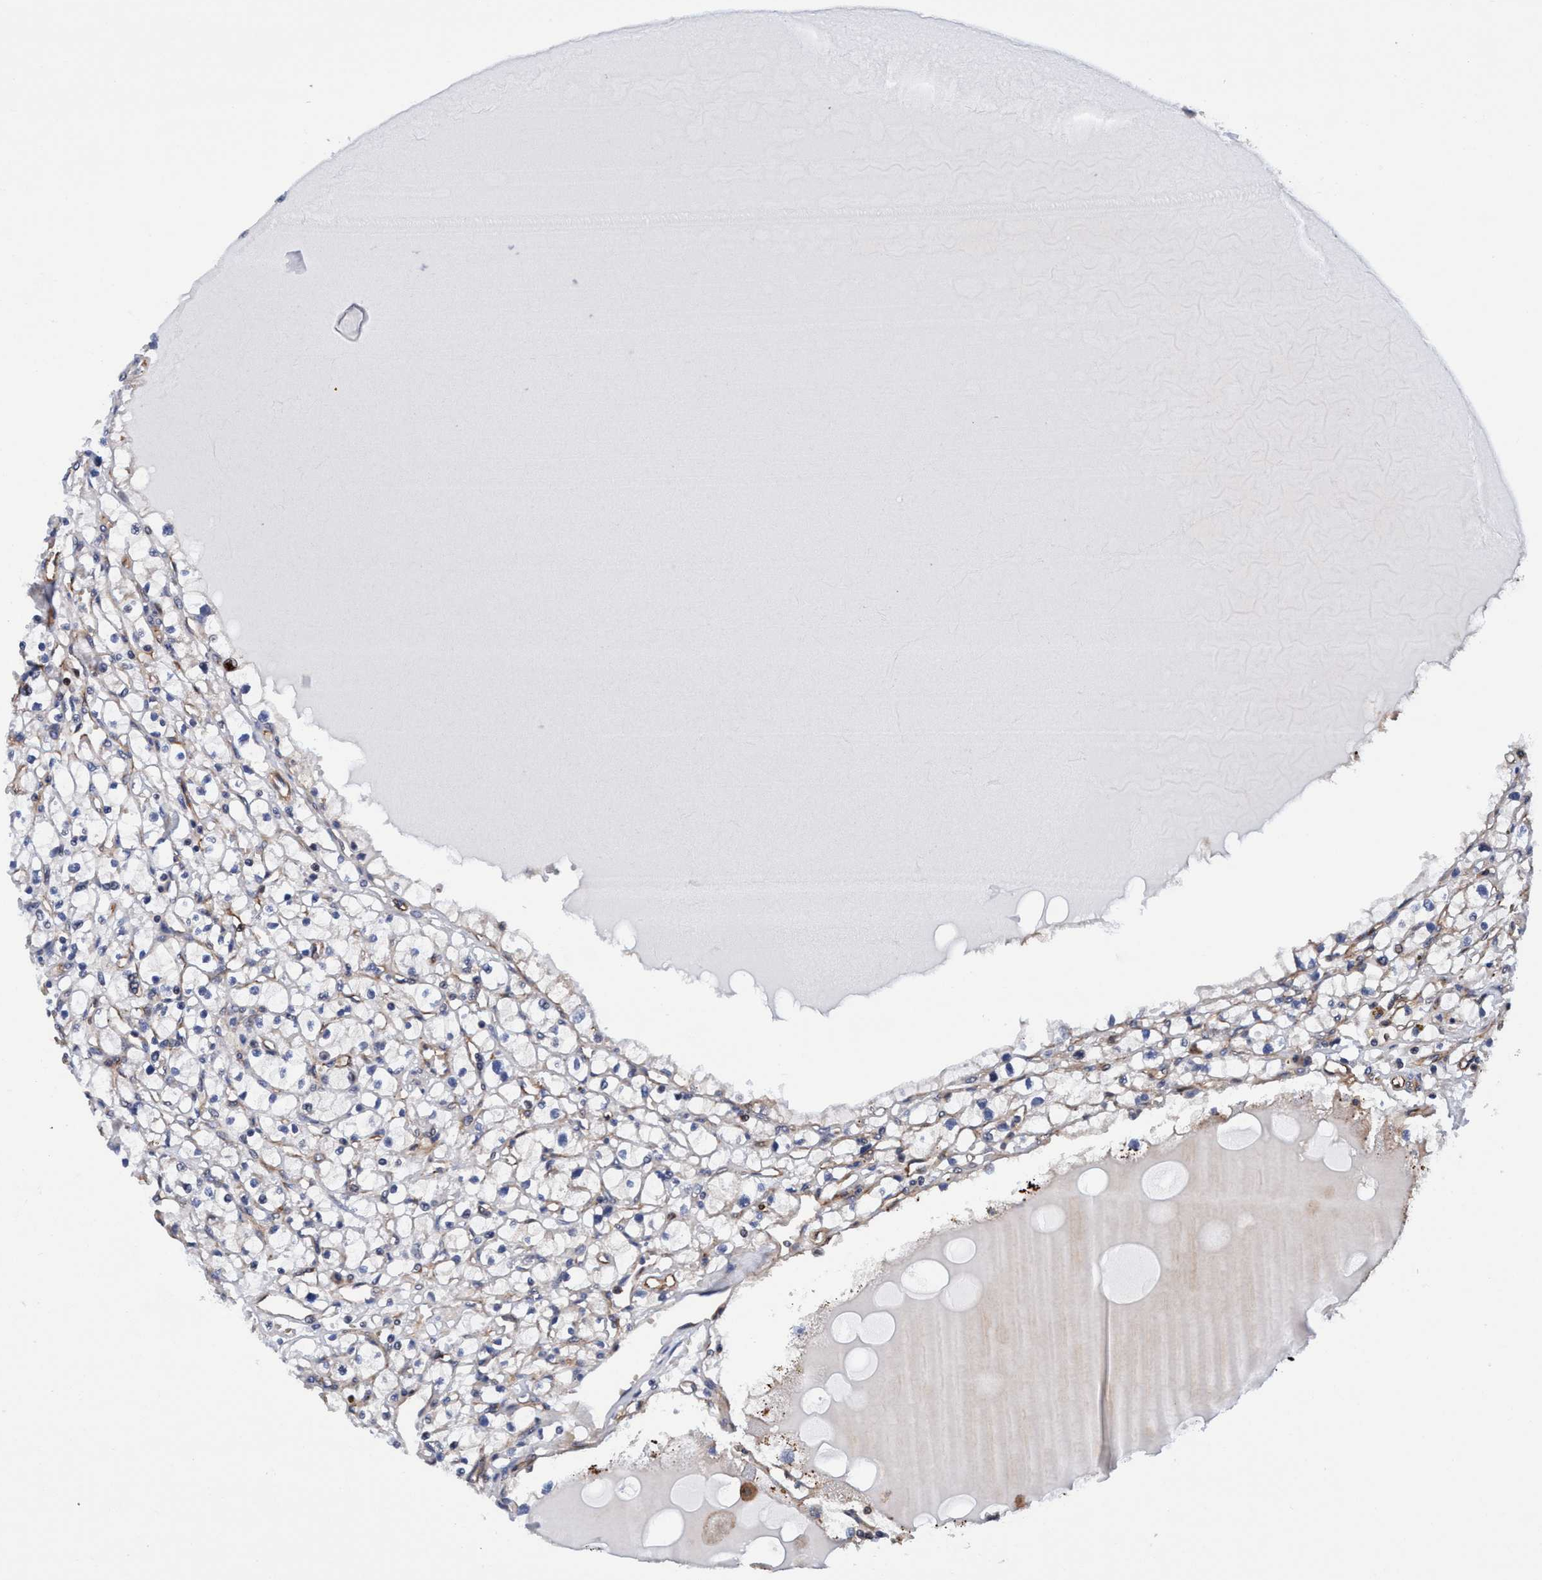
{"staining": {"intensity": "negative", "quantity": "none", "location": "none"}, "tissue": "renal cancer", "cell_type": "Tumor cells", "image_type": "cancer", "snomed": [{"axis": "morphology", "description": "Adenocarcinoma, NOS"}, {"axis": "topography", "description": "Kidney"}], "caption": "Tumor cells are negative for brown protein staining in renal cancer (adenocarcinoma).", "gene": "MCM3AP", "patient": {"sex": "male", "age": 56}}